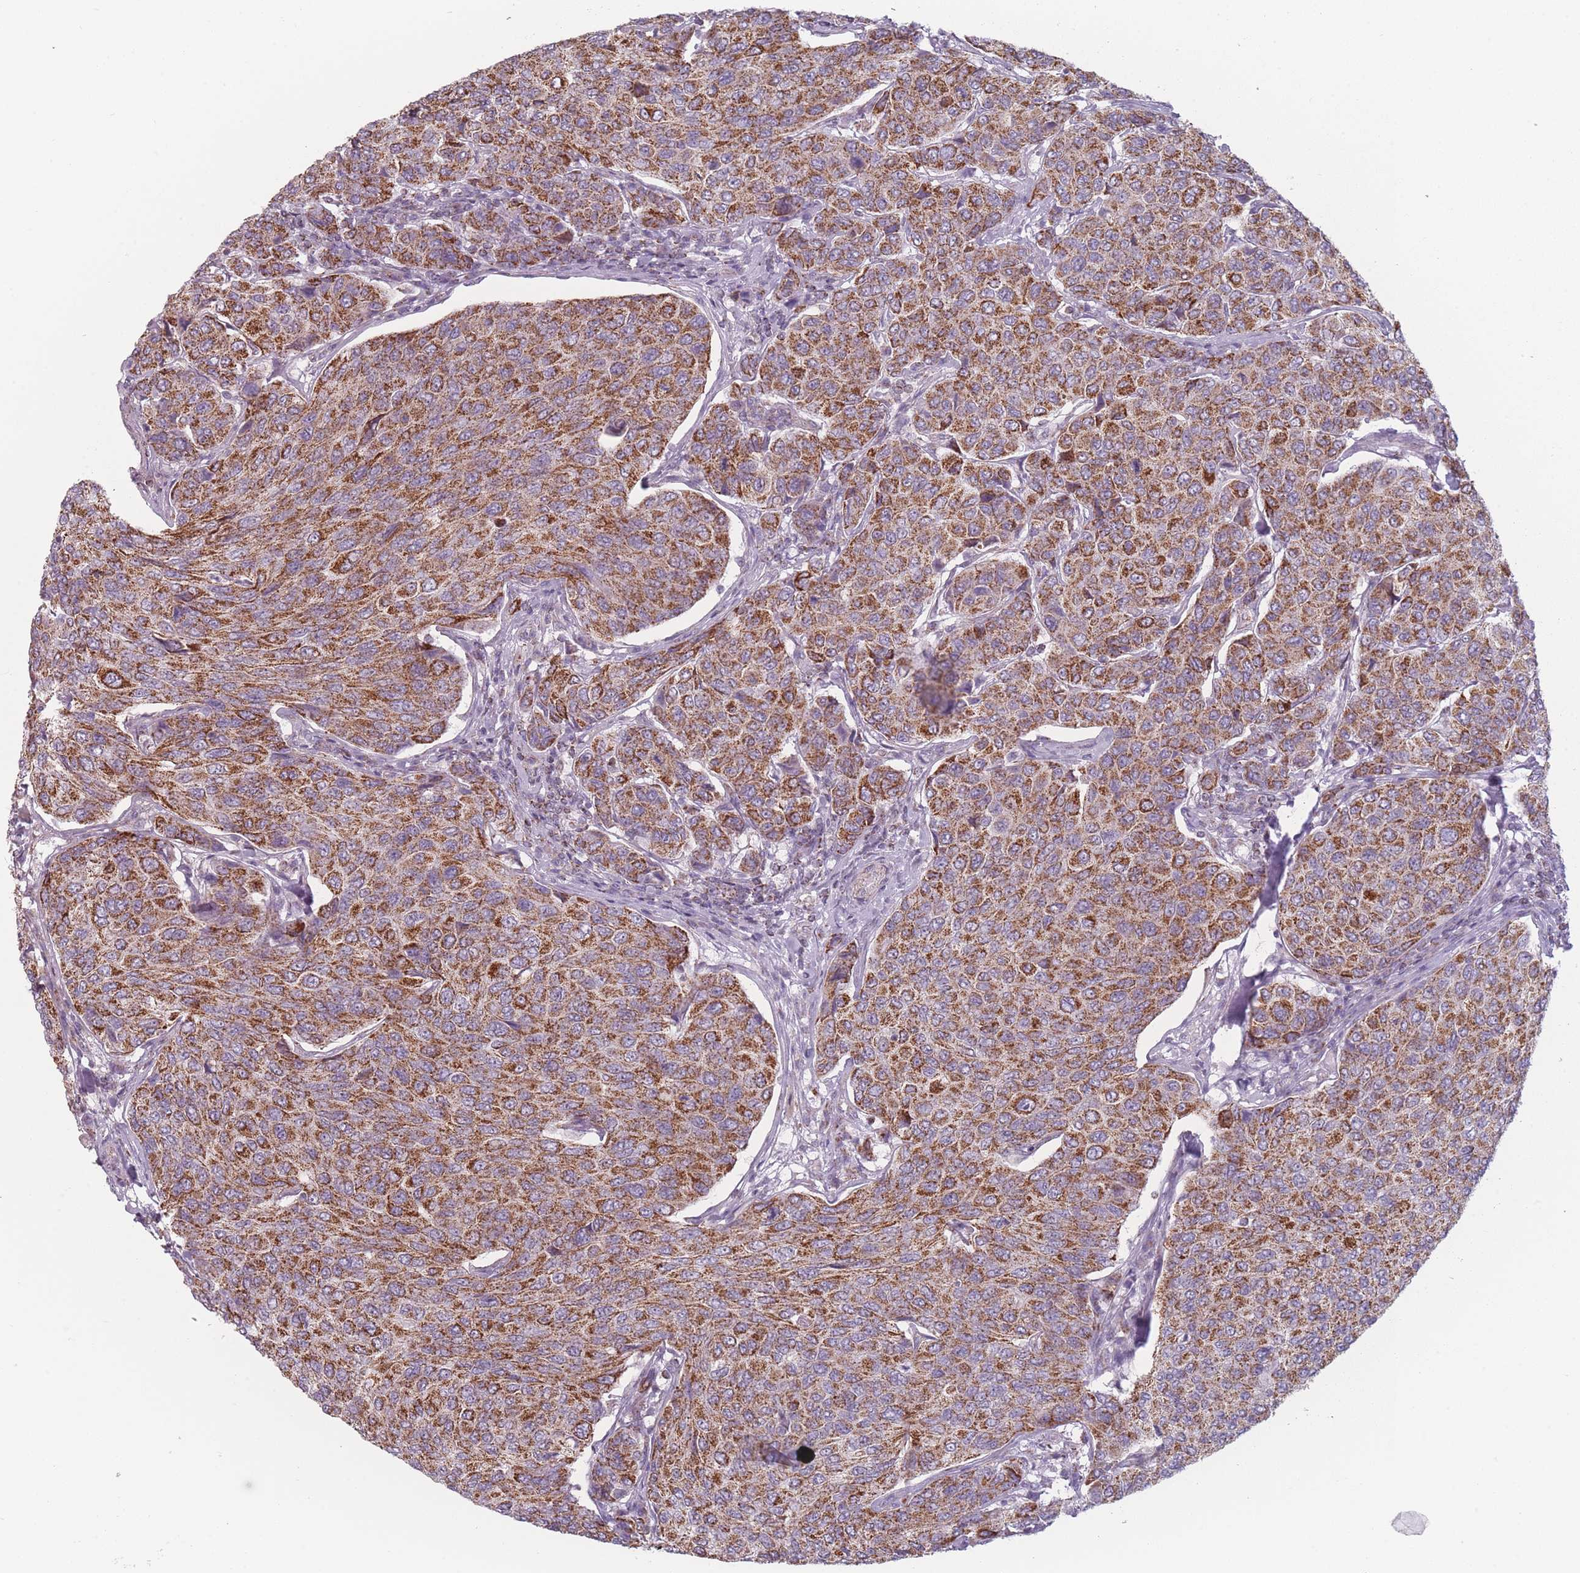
{"staining": {"intensity": "strong", "quantity": ">75%", "location": "cytoplasmic/membranous"}, "tissue": "breast cancer", "cell_type": "Tumor cells", "image_type": "cancer", "snomed": [{"axis": "morphology", "description": "Duct carcinoma"}, {"axis": "topography", "description": "Breast"}], "caption": "High-power microscopy captured an IHC micrograph of invasive ductal carcinoma (breast), revealing strong cytoplasmic/membranous positivity in approximately >75% of tumor cells.", "gene": "DCHS1", "patient": {"sex": "female", "age": 55}}